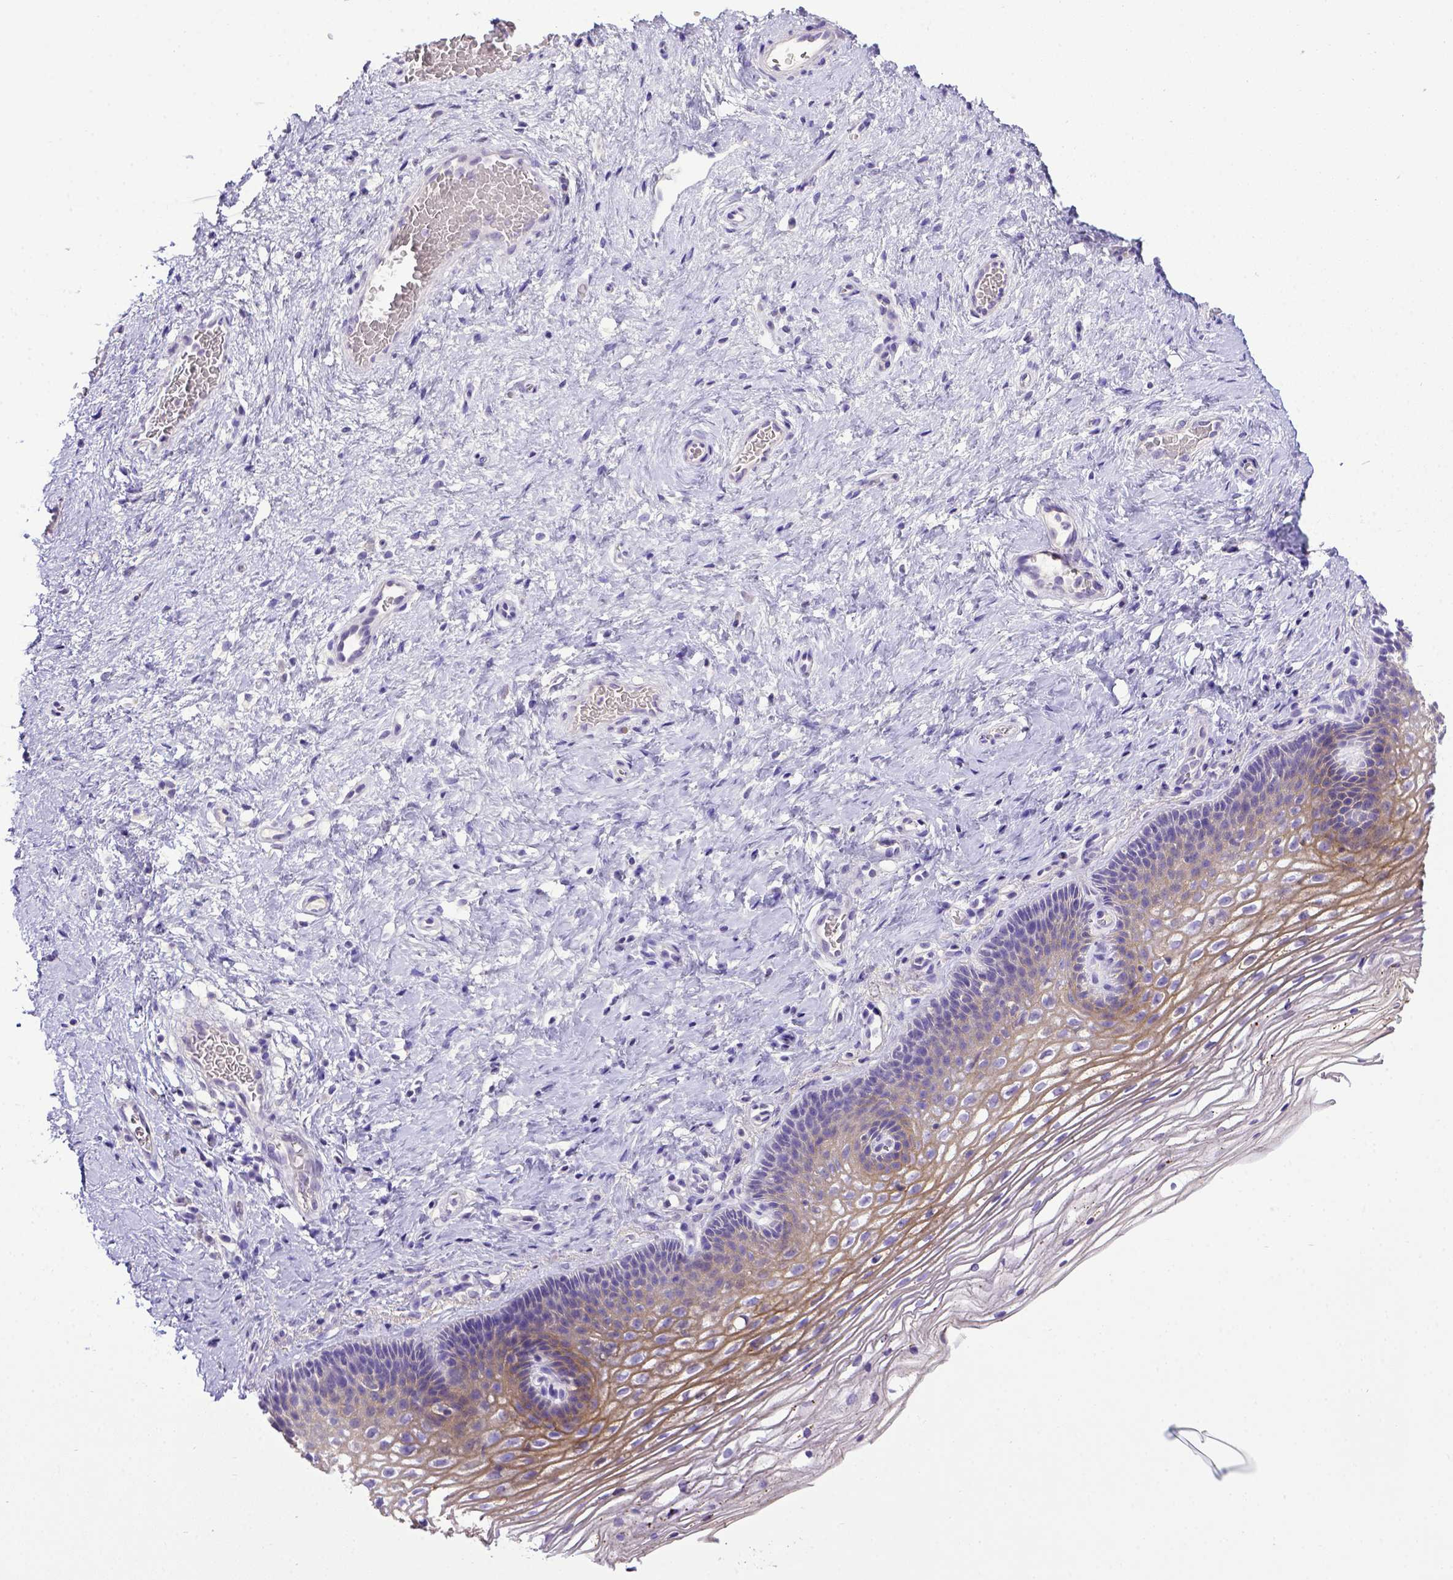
{"staining": {"intensity": "negative", "quantity": "none", "location": "none"}, "tissue": "cervix", "cell_type": "Glandular cells", "image_type": "normal", "snomed": [{"axis": "morphology", "description": "Normal tissue, NOS"}, {"axis": "topography", "description": "Cervix"}], "caption": "High magnification brightfield microscopy of benign cervix stained with DAB (brown) and counterstained with hematoxylin (blue): glandular cells show no significant expression.", "gene": "BTN1A1", "patient": {"sex": "female", "age": 34}}